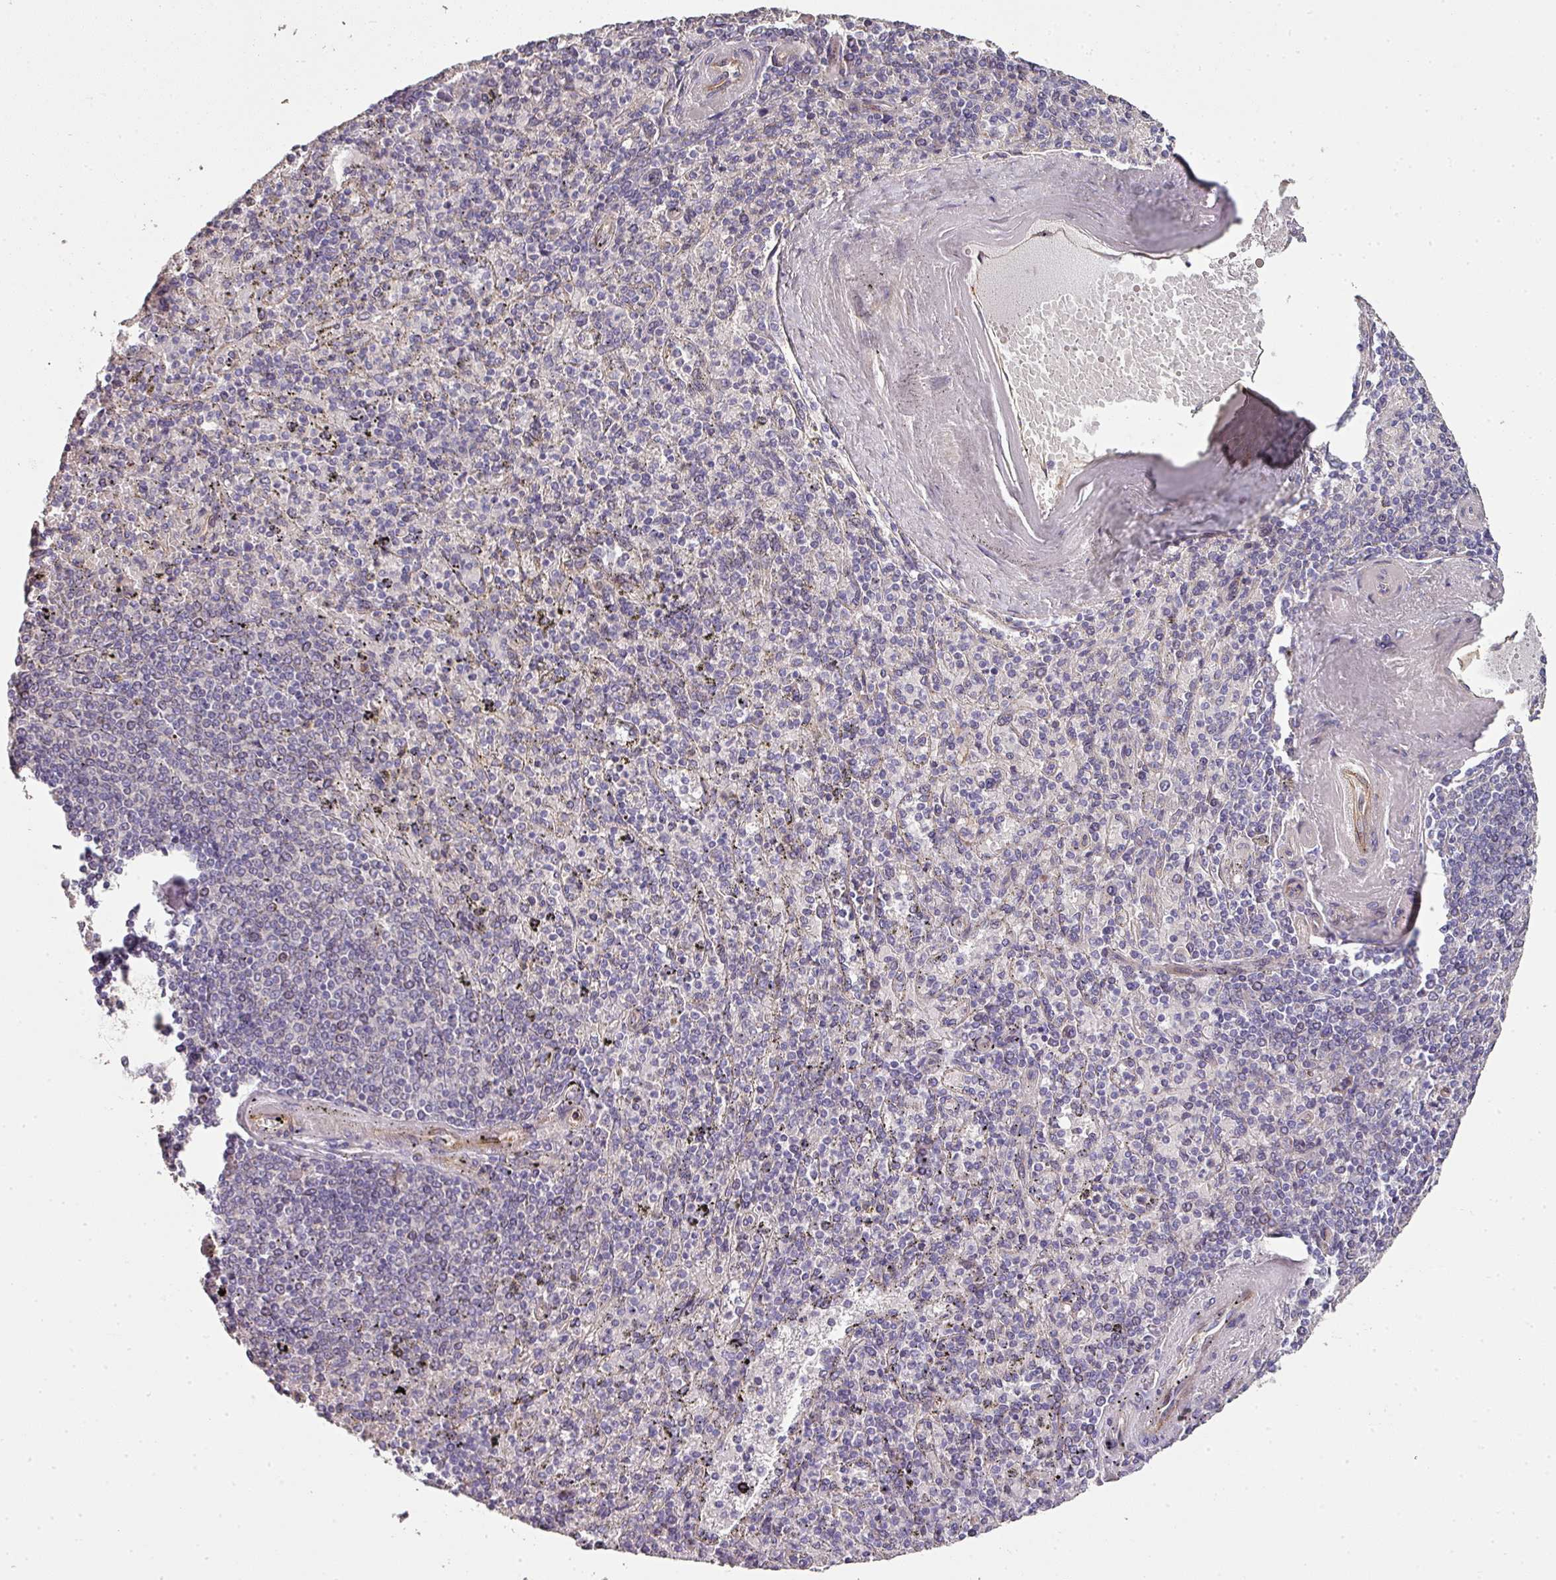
{"staining": {"intensity": "negative", "quantity": "none", "location": "none"}, "tissue": "spleen", "cell_type": "Cells in red pulp", "image_type": "normal", "snomed": [{"axis": "morphology", "description": "Normal tissue, NOS"}, {"axis": "topography", "description": "Spleen"}], "caption": "Micrograph shows no significant protein expression in cells in red pulp of normal spleen.", "gene": "PCDH1", "patient": {"sex": "male", "age": 82}}